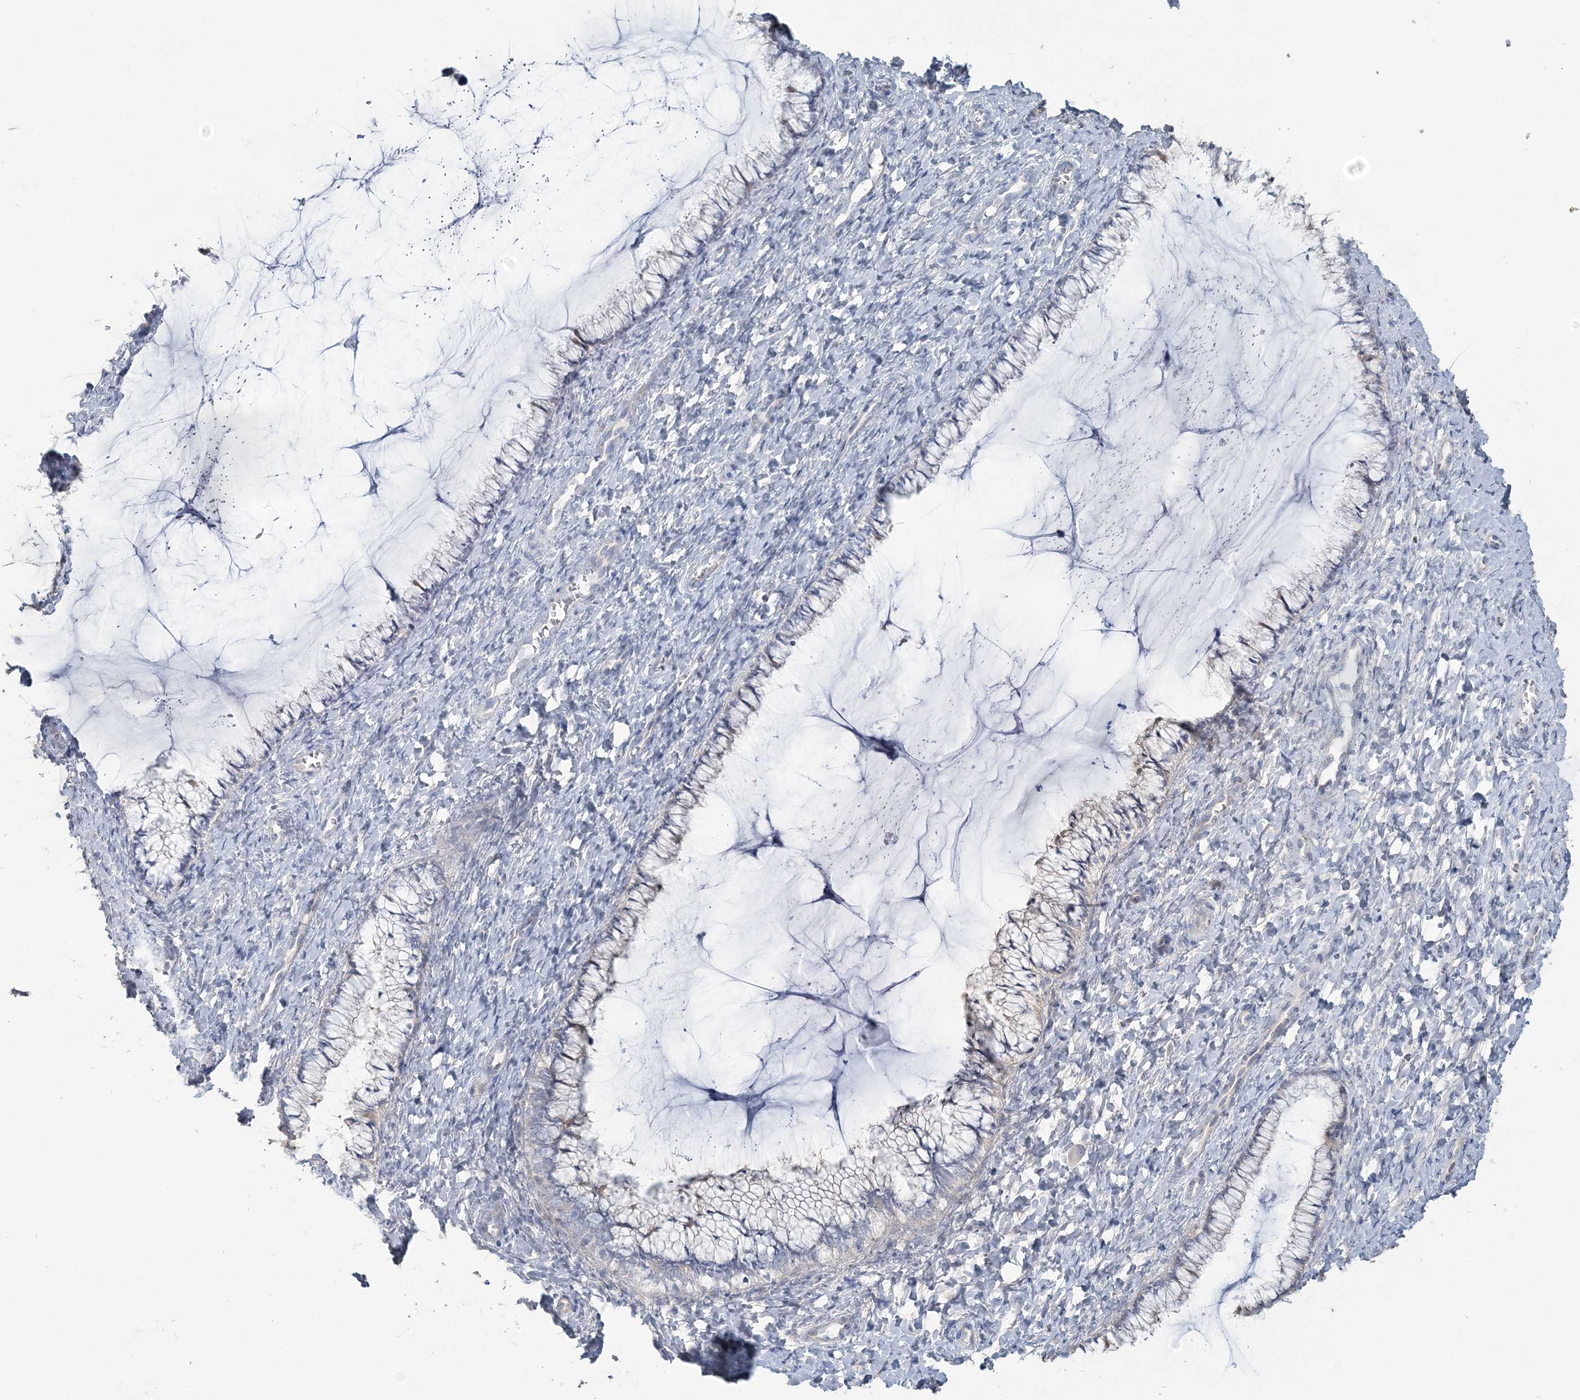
{"staining": {"intensity": "negative", "quantity": "none", "location": "none"}, "tissue": "cervix", "cell_type": "Glandular cells", "image_type": "normal", "snomed": [{"axis": "morphology", "description": "Normal tissue, NOS"}, {"axis": "morphology", "description": "Adenocarcinoma, NOS"}, {"axis": "topography", "description": "Cervix"}], "caption": "The histopathology image displays no significant staining in glandular cells of cervix. (DAB immunohistochemistry with hematoxylin counter stain).", "gene": "CMBL", "patient": {"sex": "female", "age": 29}}